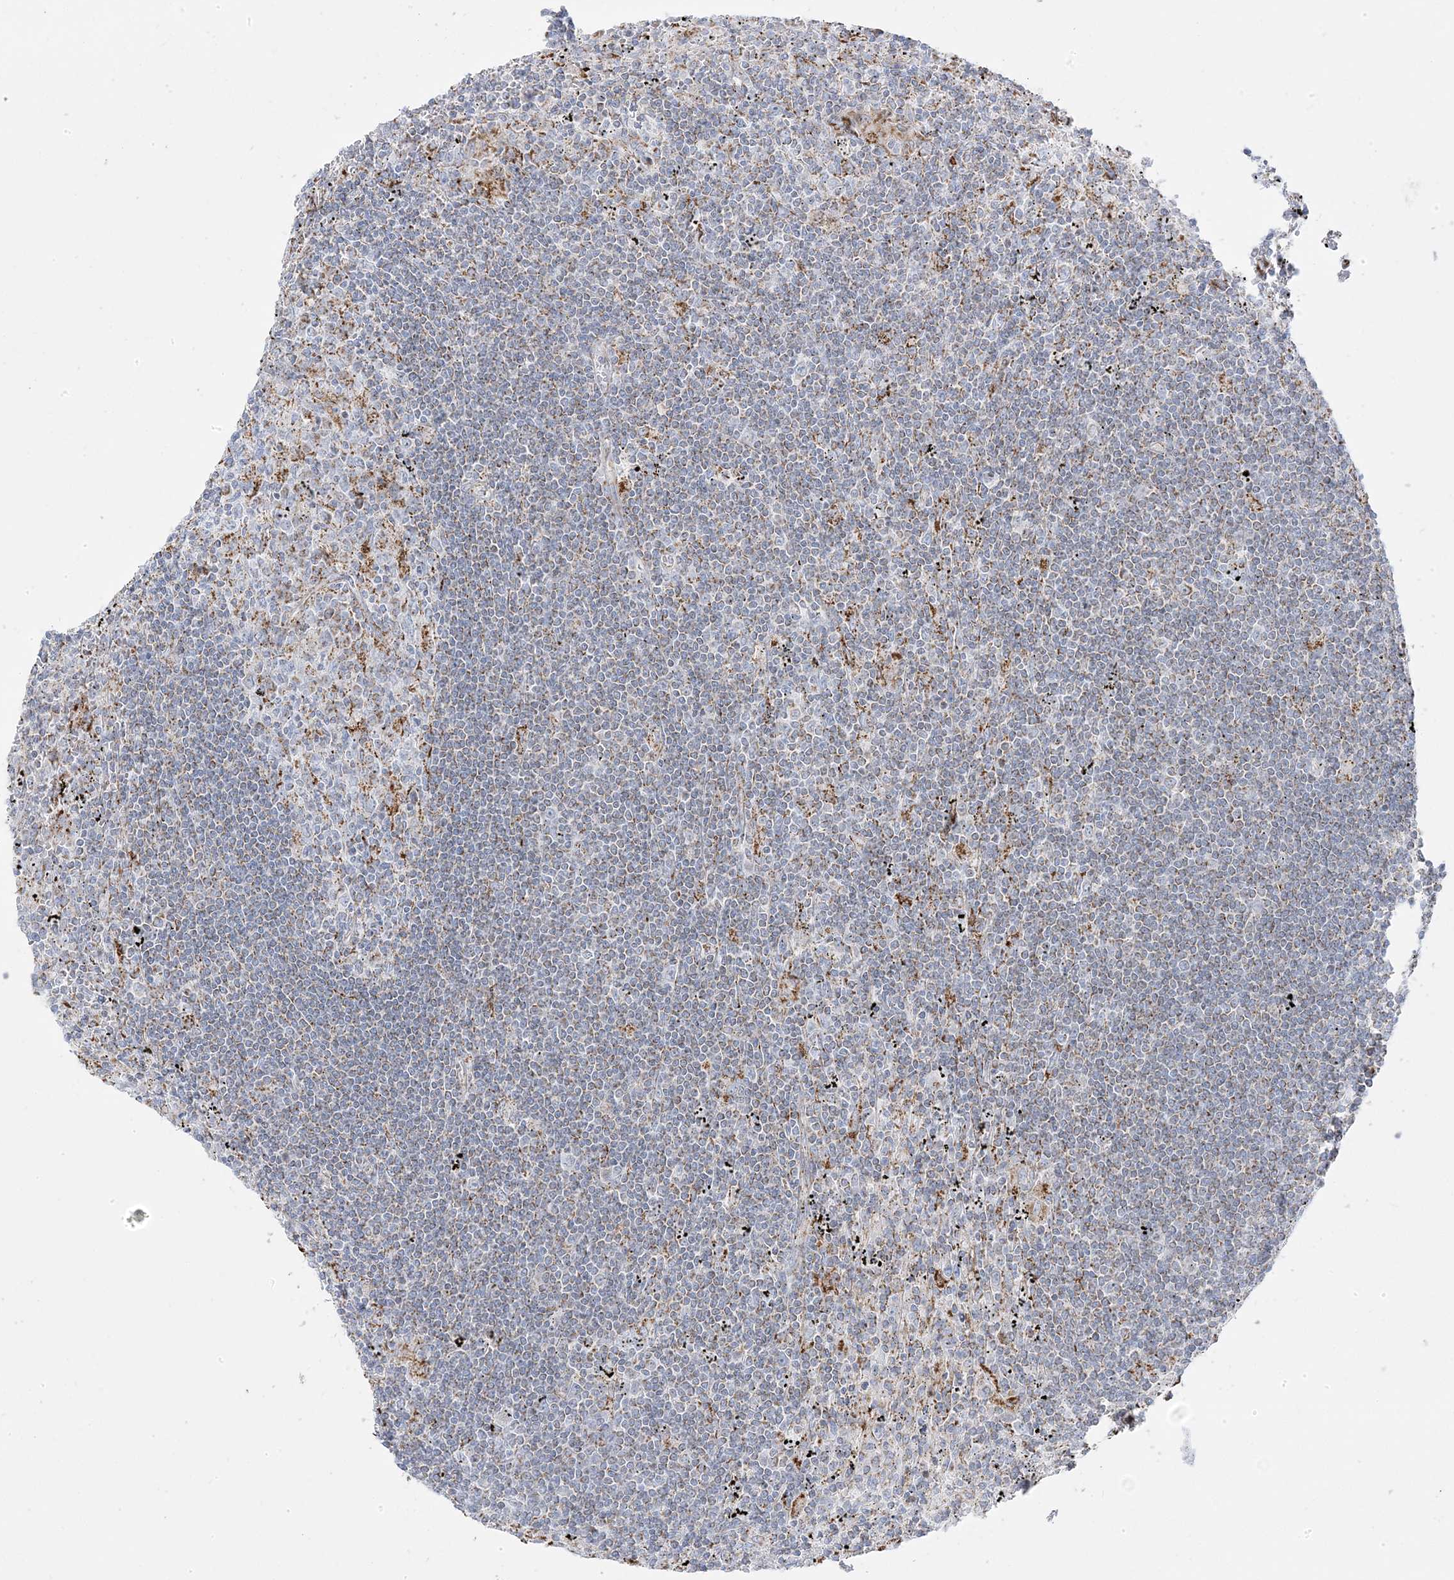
{"staining": {"intensity": "moderate", "quantity": "<25%", "location": "cytoplasmic/membranous"}, "tissue": "lymphoma", "cell_type": "Tumor cells", "image_type": "cancer", "snomed": [{"axis": "morphology", "description": "Malignant lymphoma, non-Hodgkin's type, Low grade"}, {"axis": "topography", "description": "Spleen"}], "caption": "Lymphoma was stained to show a protein in brown. There is low levels of moderate cytoplasmic/membranous staining in approximately <25% of tumor cells.", "gene": "PCCB", "patient": {"sex": "male", "age": 76}}